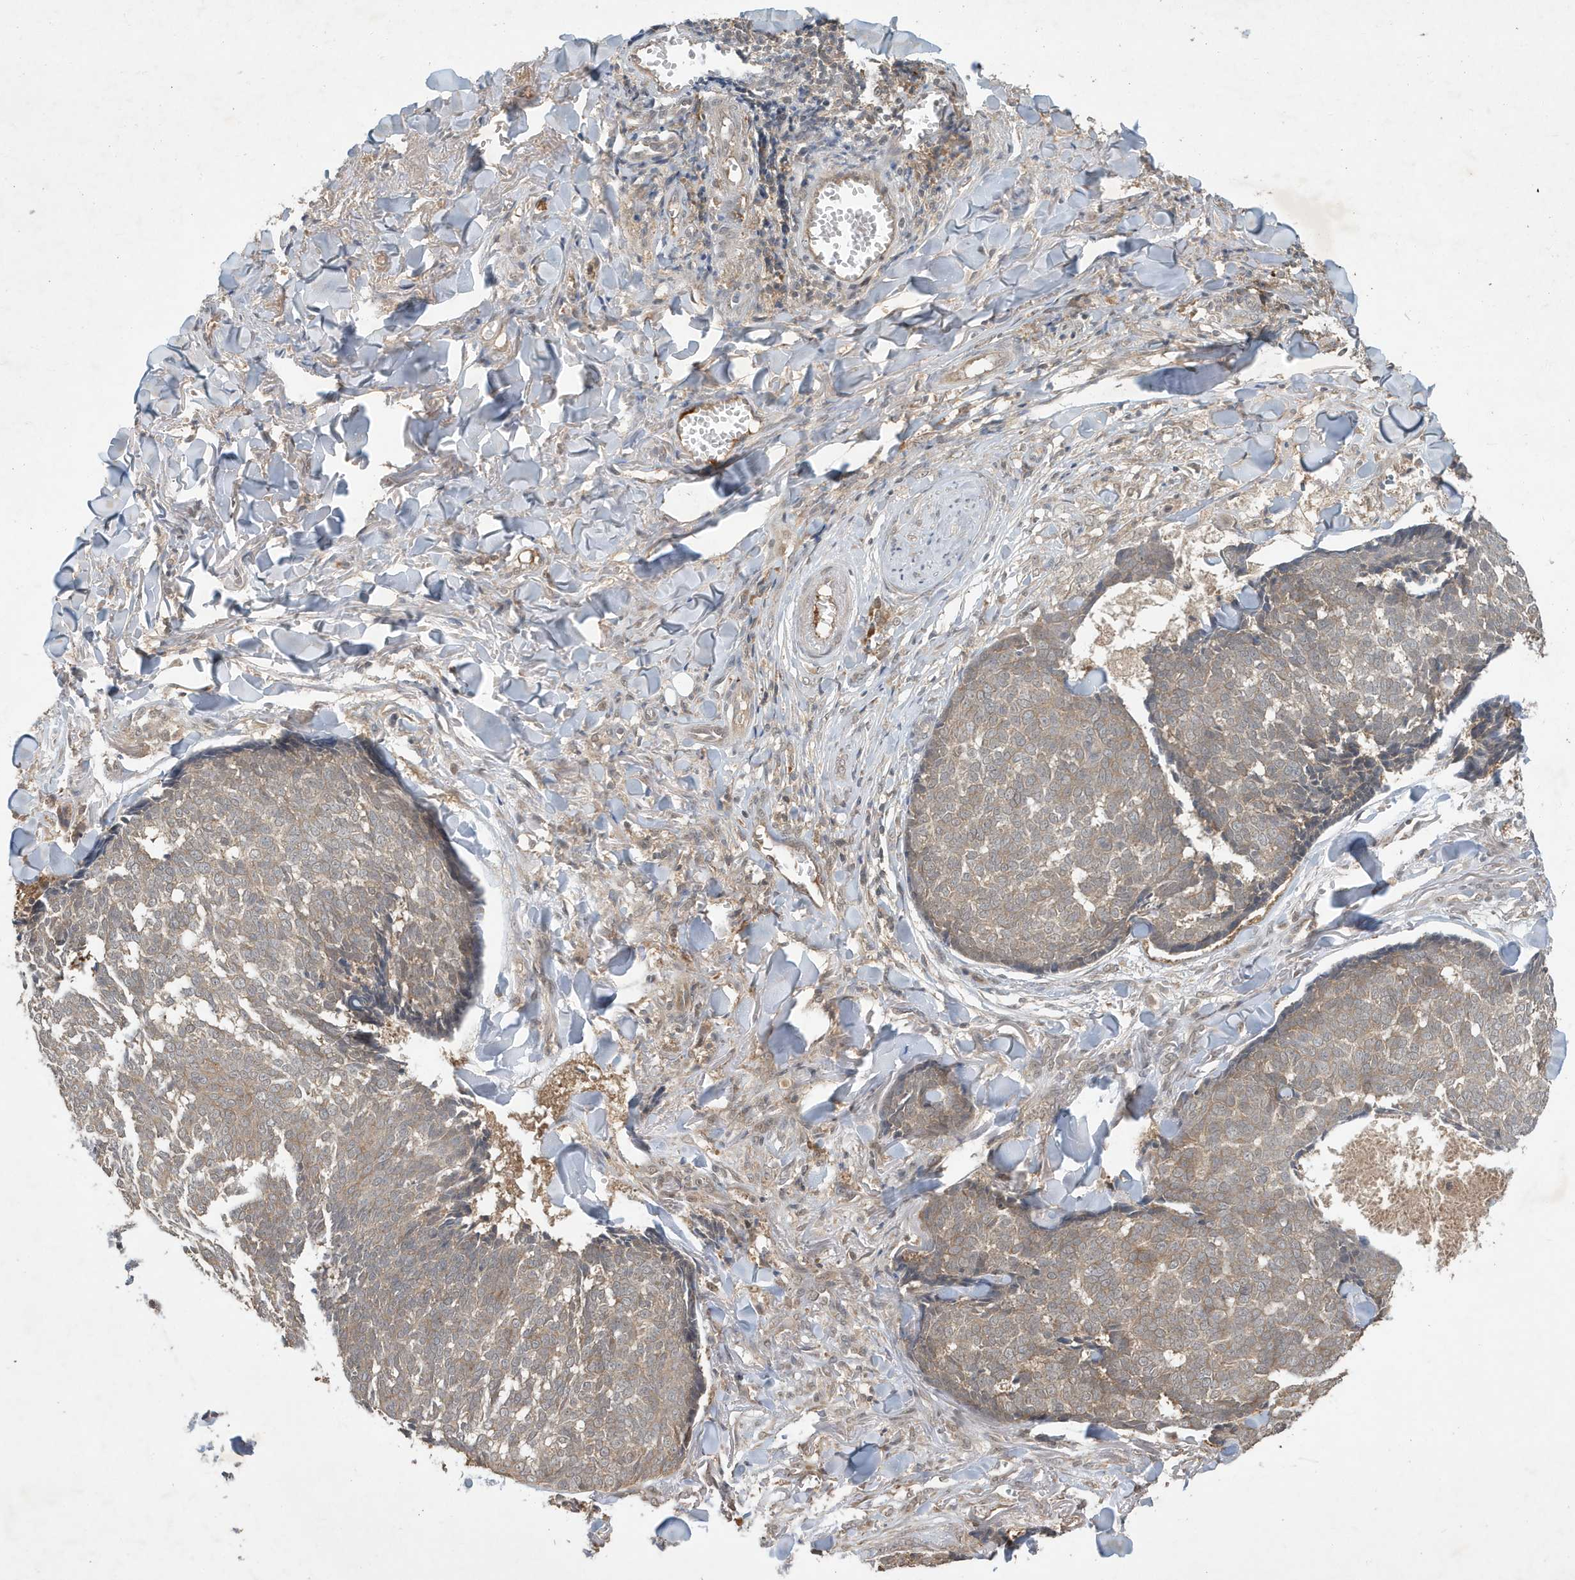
{"staining": {"intensity": "weak", "quantity": ">75%", "location": "cytoplasmic/membranous"}, "tissue": "skin cancer", "cell_type": "Tumor cells", "image_type": "cancer", "snomed": [{"axis": "morphology", "description": "Basal cell carcinoma"}, {"axis": "topography", "description": "Skin"}], "caption": "Skin cancer (basal cell carcinoma) was stained to show a protein in brown. There is low levels of weak cytoplasmic/membranous staining in about >75% of tumor cells. (IHC, brightfield microscopy, high magnification).", "gene": "ABCB9", "patient": {"sex": "male", "age": 84}}